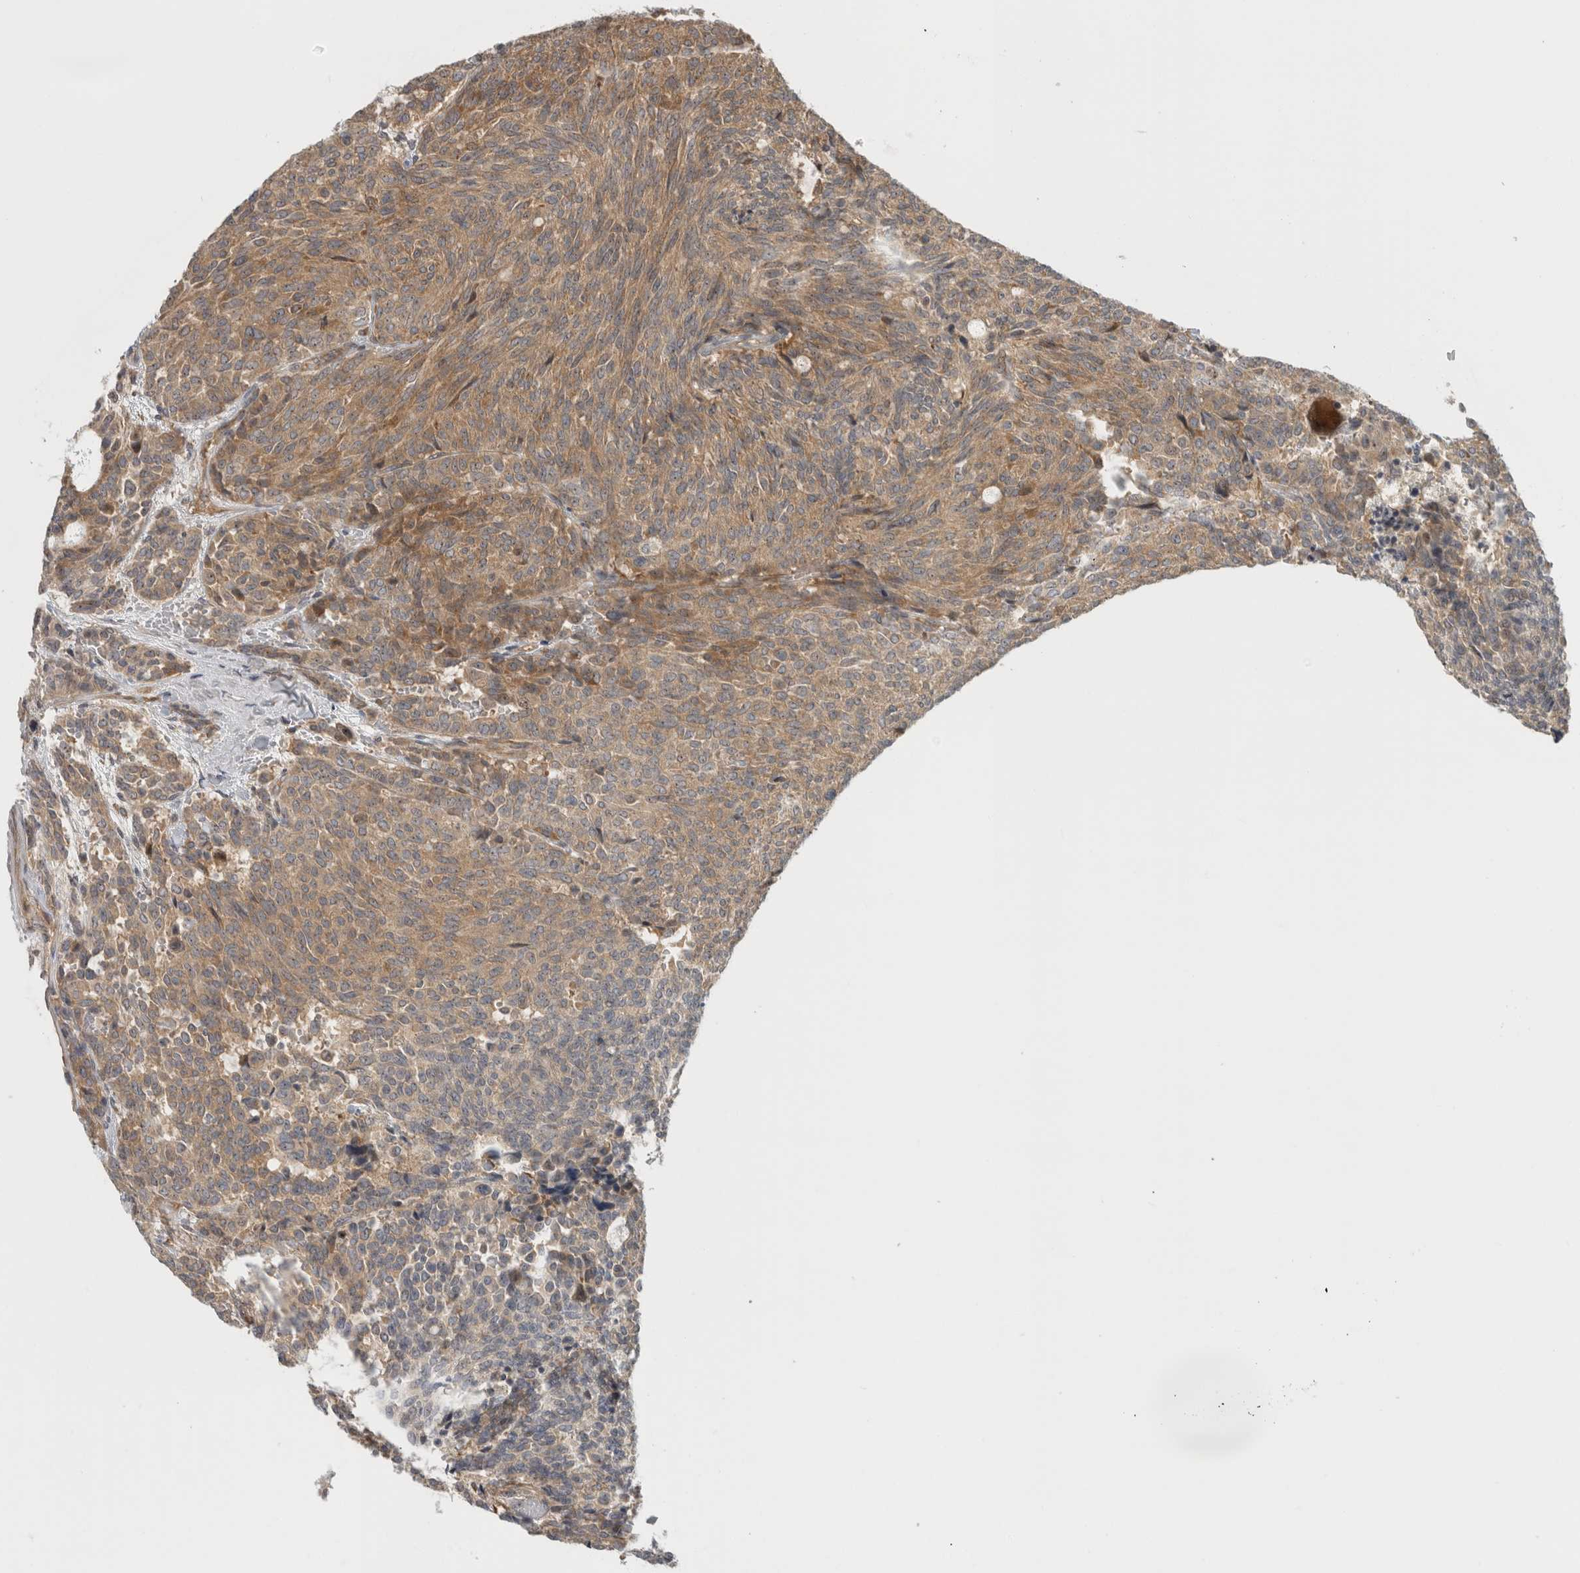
{"staining": {"intensity": "moderate", "quantity": ">75%", "location": "cytoplasmic/membranous"}, "tissue": "carcinoid", "cell_type": "Tumor cells", "image_type": "cancer", "snomed": [{"axis": "morphology", "description": "Carcinoid, malignant, NOS"}, {"axis": "topography", "description": "Pancreas"}], "caption": "This histopathology image displays immunohistochemistry (IHC) staining of carcinoid, with medium moderate cytoplasmic/membranous expression in approximately >75% of tumor cells.", "gene": "WASF2", "patient": {"sex": "female", "age": 54}}